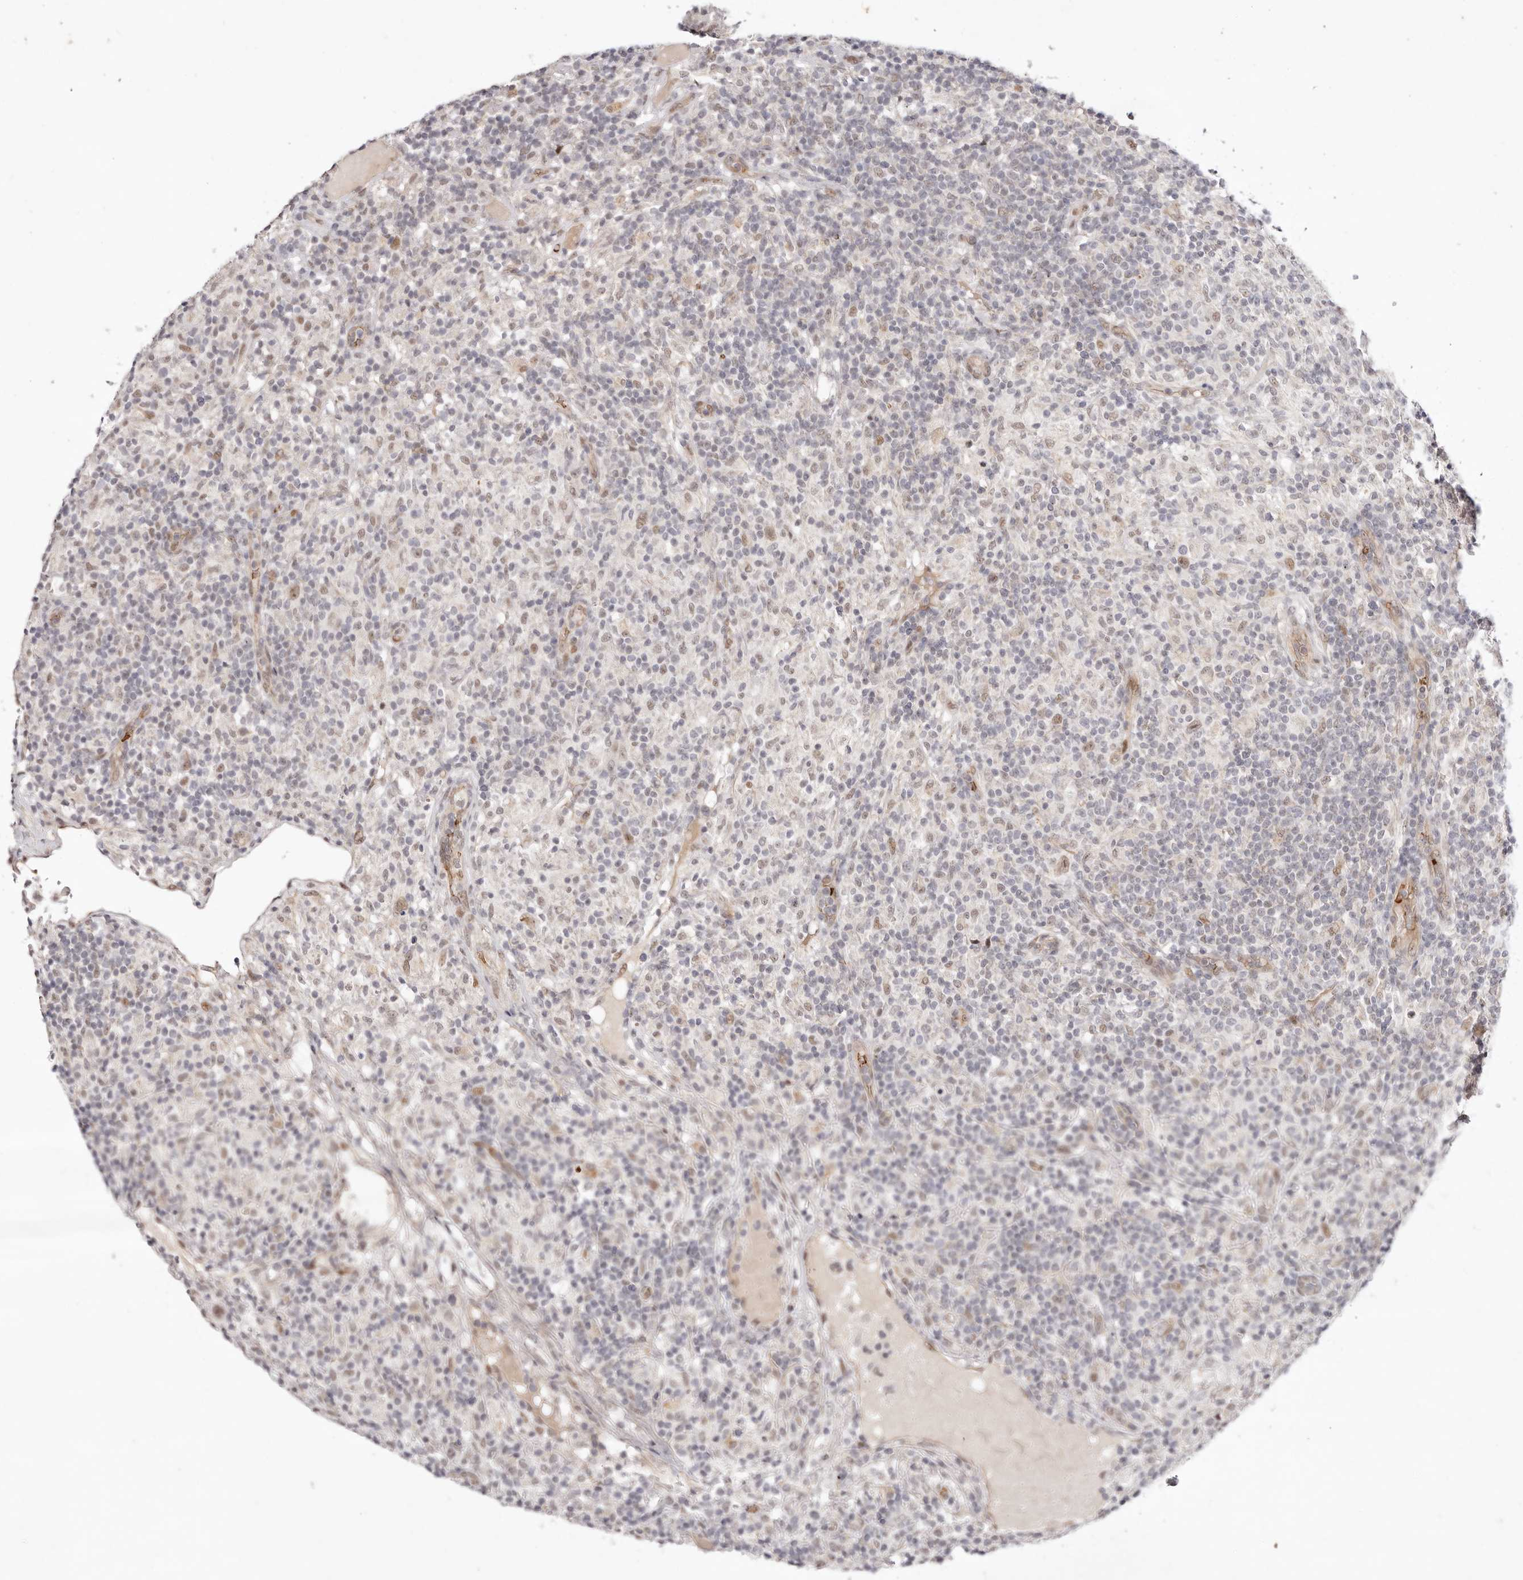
{"staining": {"intensity": "weak", "quantity": ">75%", "location": "nuclear"}, "tissue": "lymphoma", "cell_type": "Tumor cells", "image_type": "cancer", "snomed": [{"axis": "morphology", "description": "Hodgkin's disease, NOS"}, {"axis": "topography", "description": "Lymph node"}], "caption": "Immunohistochemical staining of human Hodgkin's disease shows low levels of weak nuclear staining in about >75% of tumor cells.", "gene": "WRN", "patient": {"sex": "male", "age": 70}}